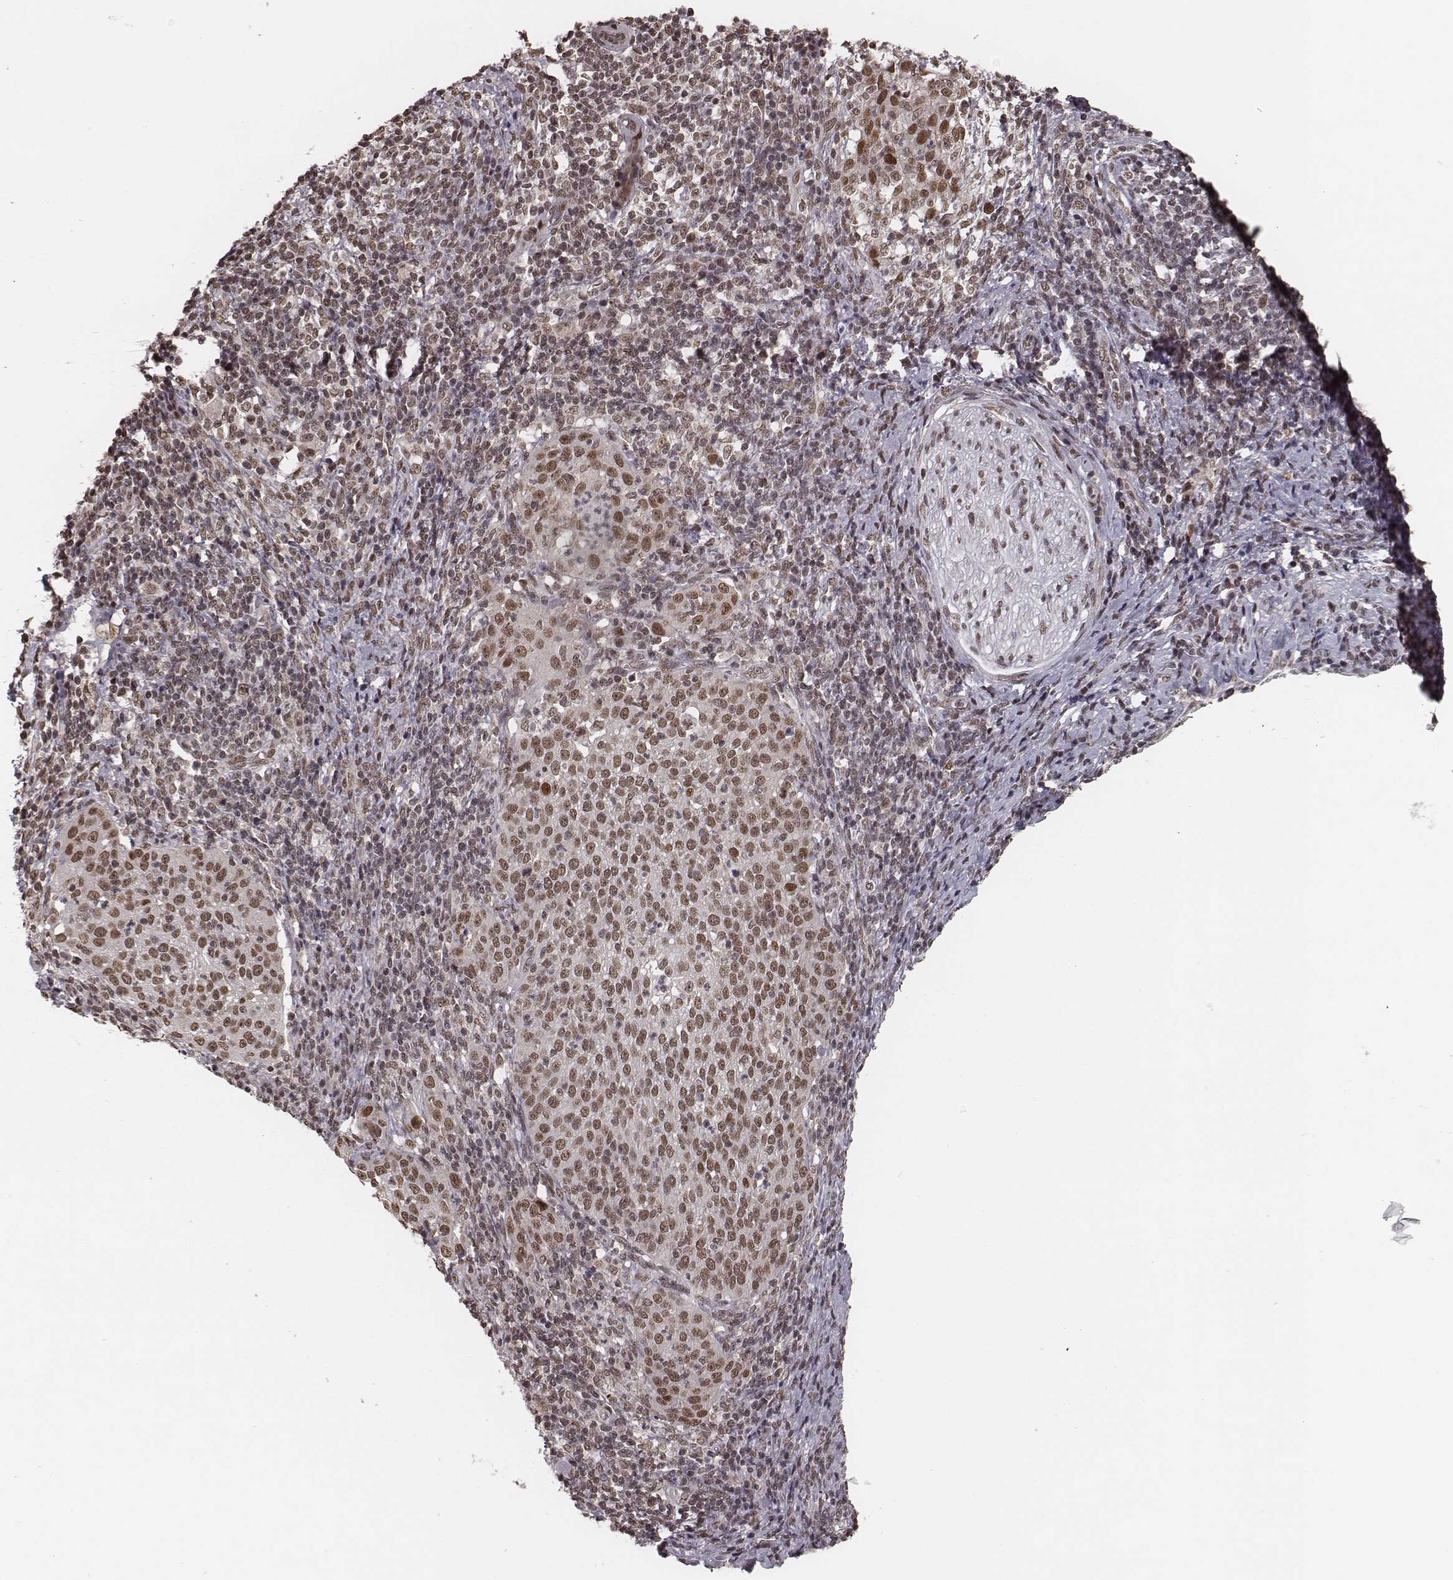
{"staining": {"intensity": "moderate", "quantity": ">75%", "location": "nuclear"}, "tissue": "cervical cancer", "cell_type": "Tumor cells", "image_type": "cancer", "snomed": [{"axis": "morphology", "description": "Squamous cell carcinoma, NOS"}, {"axis": "topography", "description": "Cervix"}], "caption": "Cervical squamous cell carcinoma tissue displays moderate nuclear expression in about >75% of tumor cells", "gene": "HMGA2", "patient": {"sex": "female", "age": 51}}